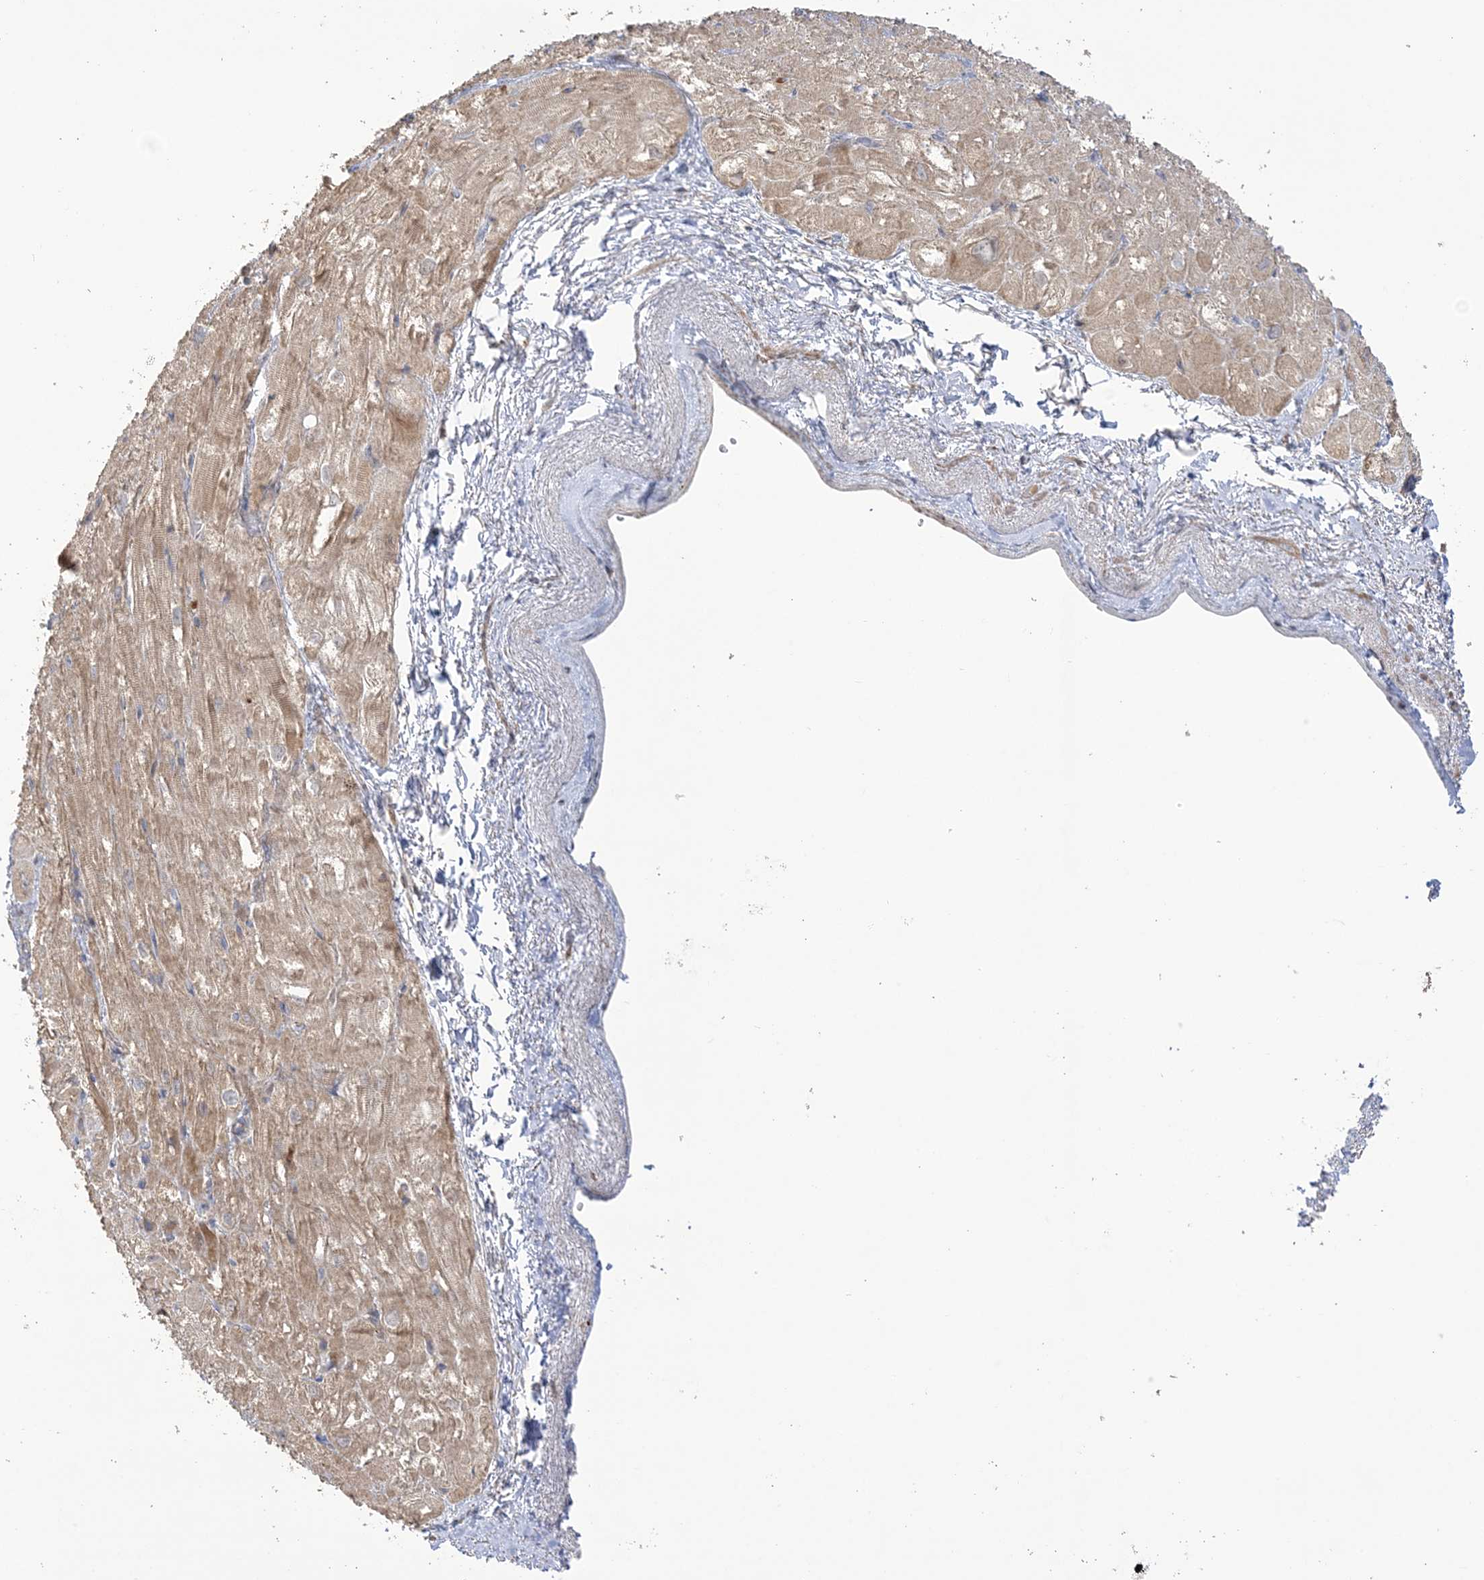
{"staining": {"intensity": "weak", "quantity": "25%-75%", "location": "cytoplasmic/membranous"}, "tissue": "heart muscle", "cell_type": "Cardiomyocytes", "image_type": "normal", "snomed": [{"axis": "morphology", "description": "Normal tissue, NOS"}, {"axis": "topography", "description": "Heart"}], "caption": "Protein staining by IHC displays weak cytoplasmic/membranous expression in approximately 25%-75% of cardiomyocytes in normal heart muscle.", "gene": "NAF1", "patient": {"sex": "male", "age": 50}}